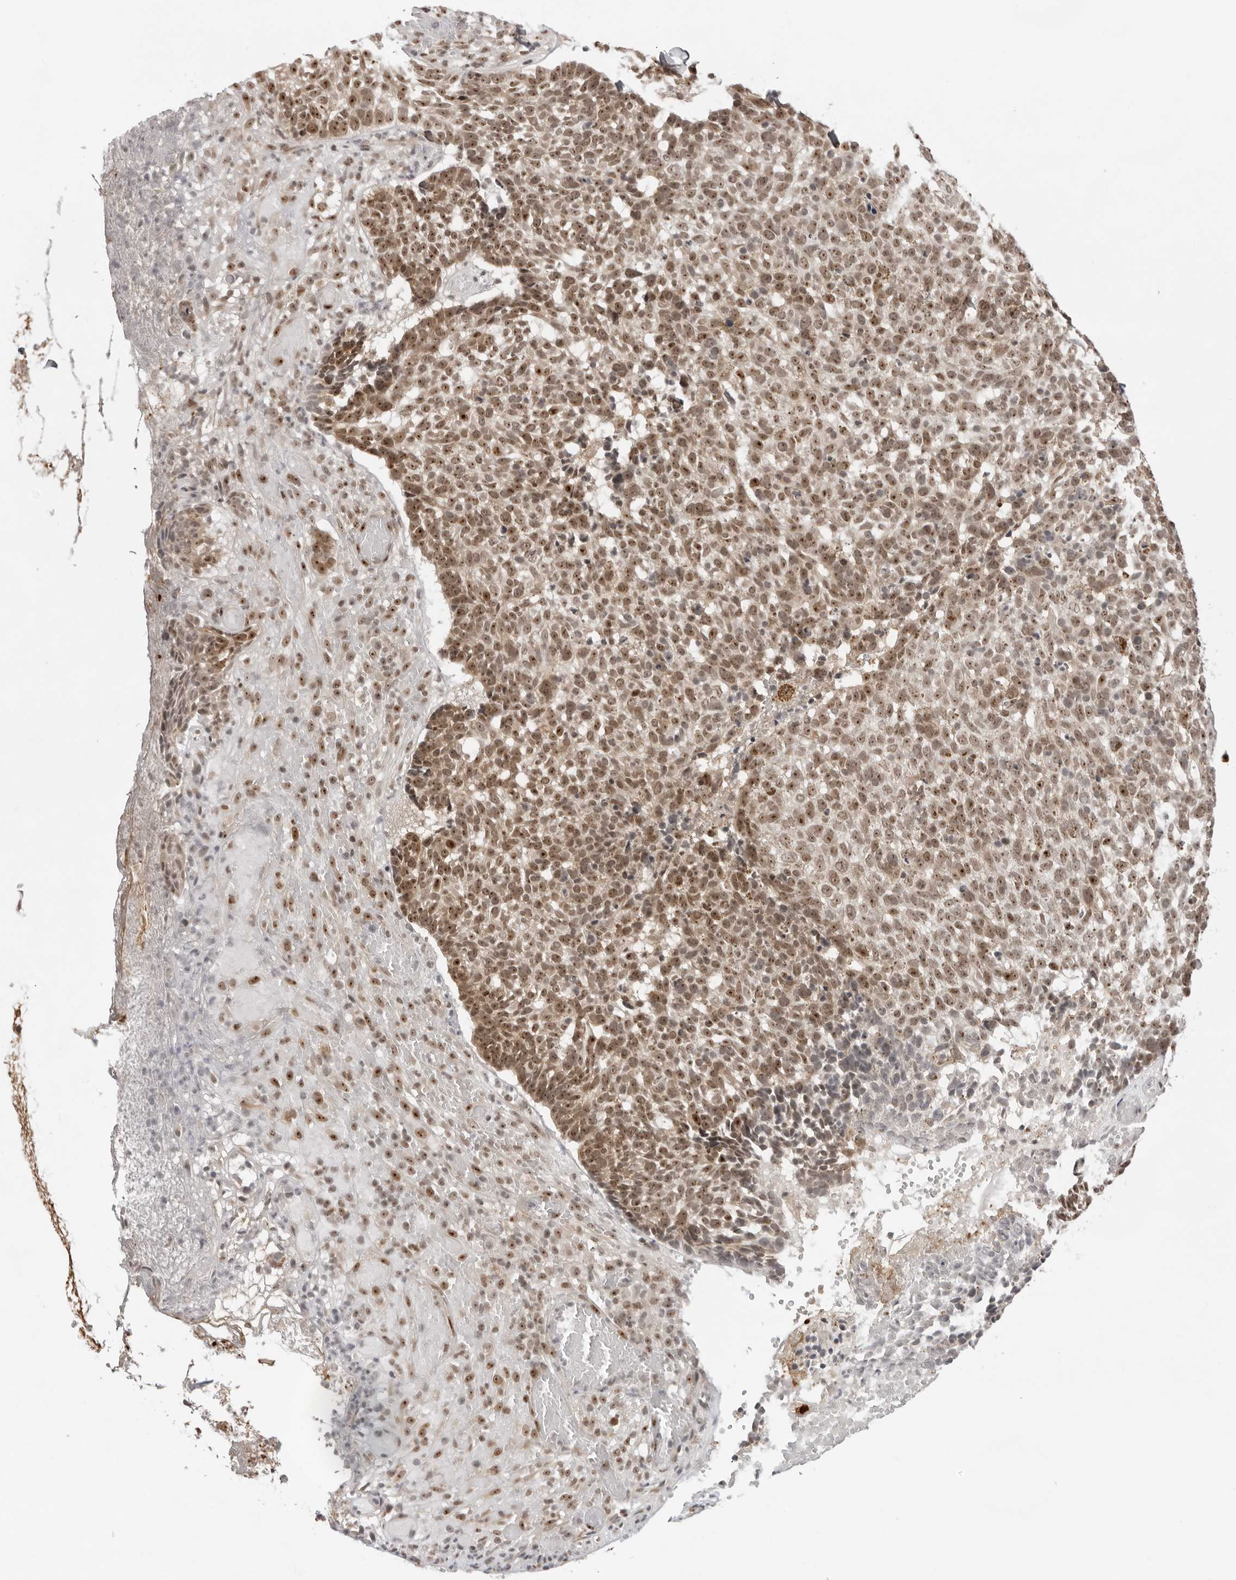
{"staining": {"intensity": "moderate", "quantity": ">75%", "location": "cytoplasmic/membranous,nuclear"}, "tissue": "skin cancer", "cell_type": "Tumor cells", "image_type": "cancer", "snomed": [{"axis": "morphology", "description": "Basal cell carcinoma"}, {"axis": "topography", "description": "Skin"}], "caption": "The photomicrograph displays a brown stain indicating the presence of a protein in the cytoplasmic/membranous and nuclear of tumor cells in skin basal cell carcinoma. Immunohistochemistry (ihc) stains the protein of interest in brown and the nuclei are stained blue.", "gene": "EXOSC10", "patient": {"sex": "male", "age": 85}}